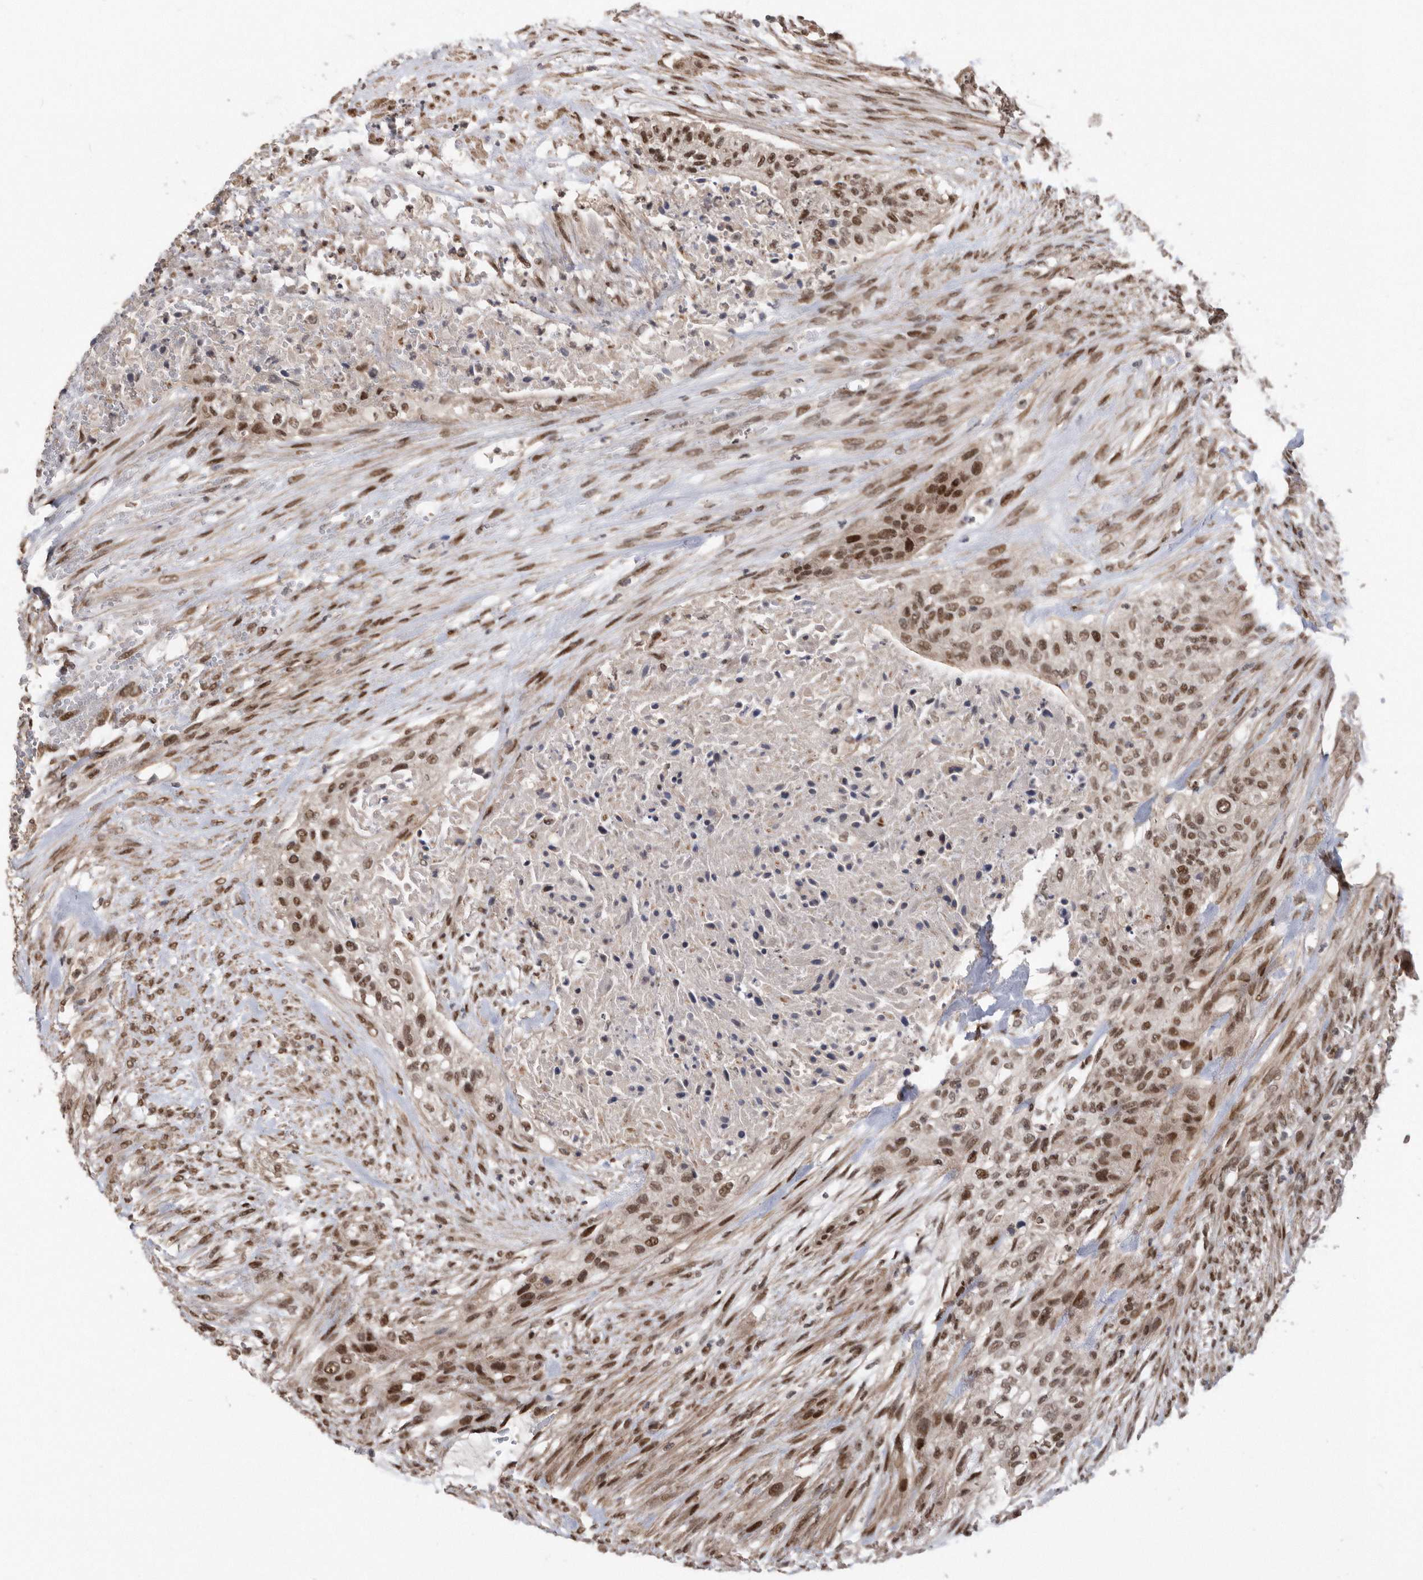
{"staining": {"intensity": "moderate", "quantity": ">75%", "location": "nuclear"}, "tissue": "urothelial cancer", "cell_type": "Tumor cells", "image_type": "cancer", "snomed": [{"axis": "morphology", "description": "Urothelial carcinoma, High grade"}, {"axis": "topography", "description": "Urinary bladder"}], "caption": "Approximately >75% of tumor cells in urothelial cancer display moderate nuclear protein positivity as visualized by brown immunohistochemical staining.", "gene": "TDRD3", "patient": {"sex": "male", "age": 35}}